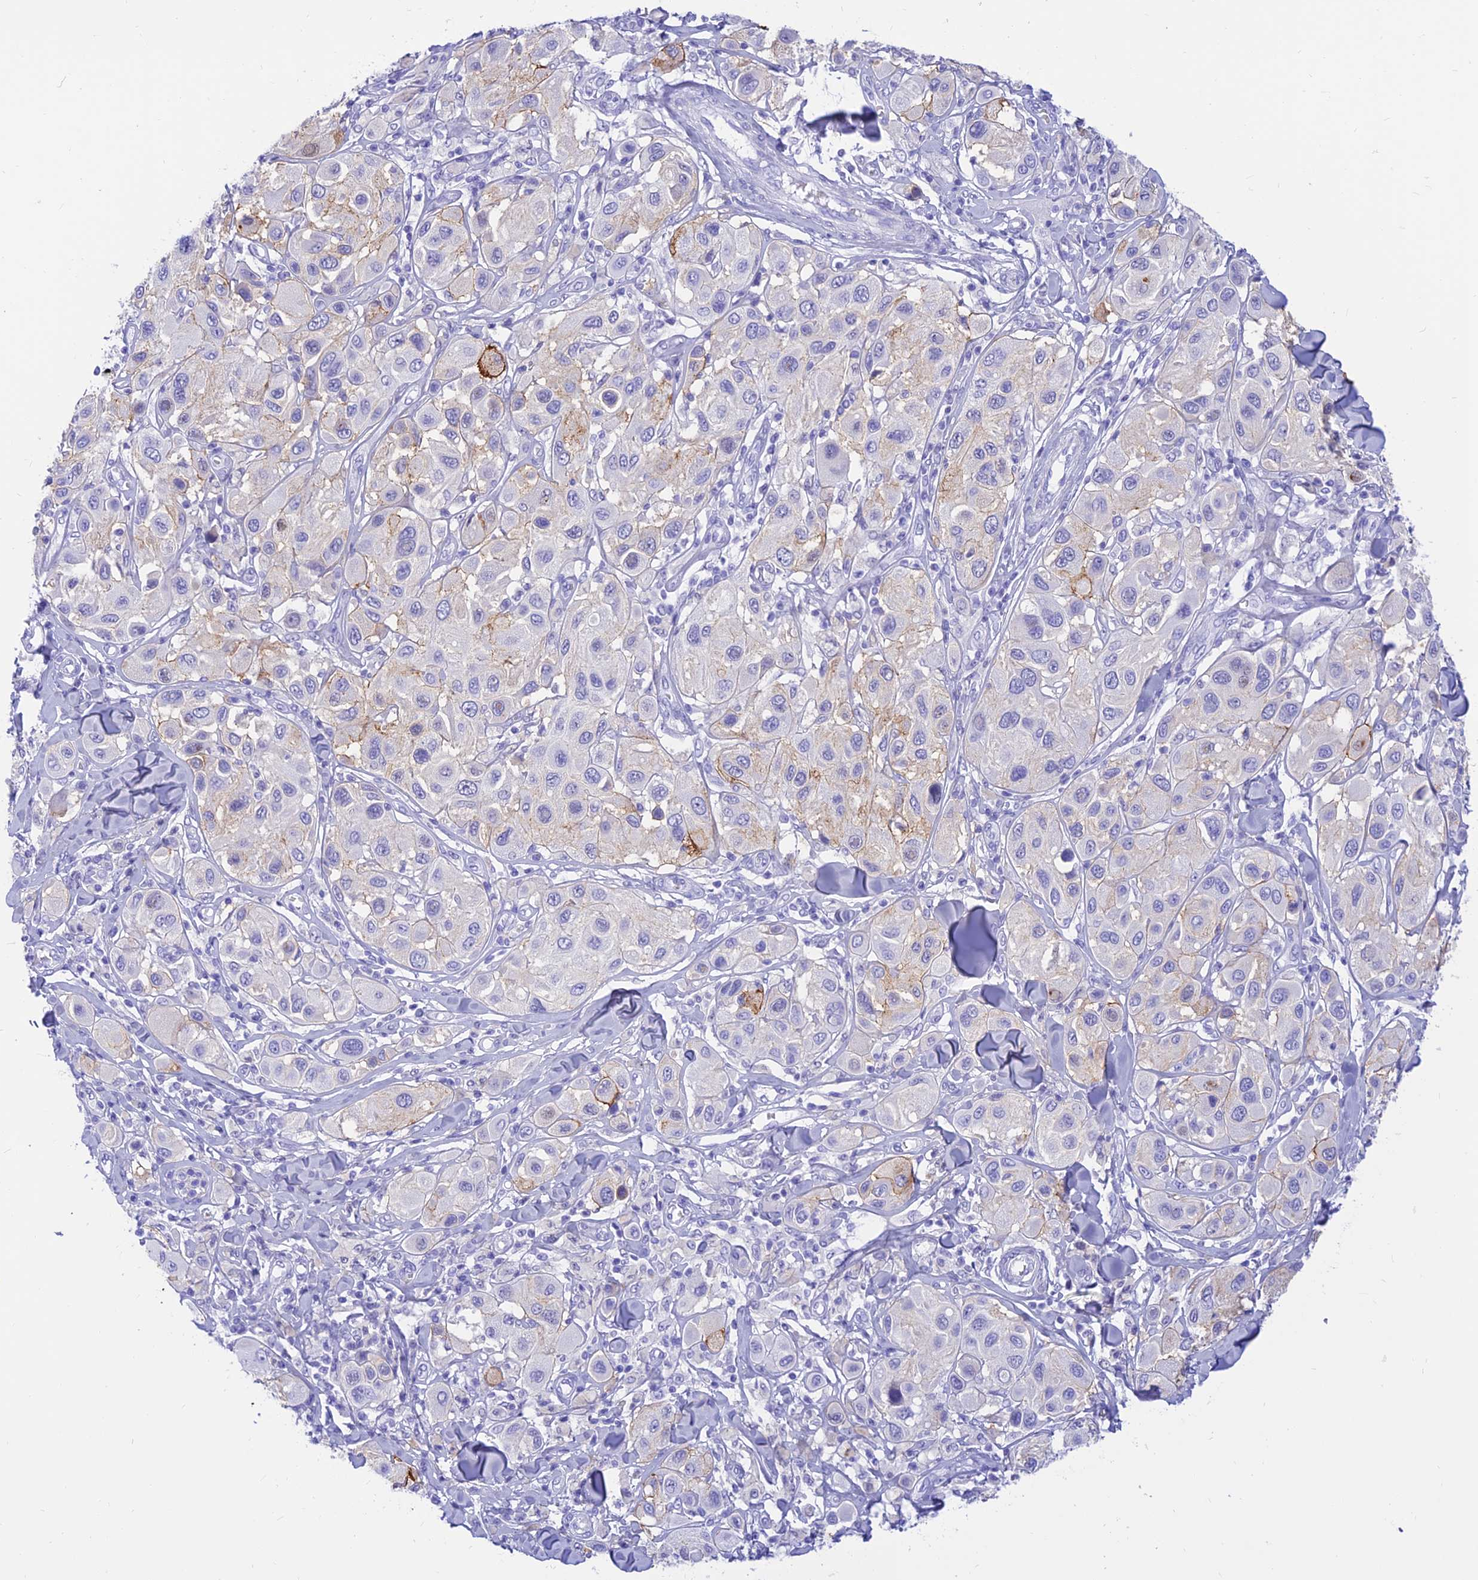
{"staining": {"intensity": "moderate", "quantity": "<25%", "location": "cytoplasmic/membranous"}, "tissue": "melanoma", "cell_type": "Tumor cells", "image_type": "cancer", "snomed": [{"axis": "morphology", "description": "Malignant melanoma, Metastatic site"}, {"axis": "topography", "description": "Skin"}], "caption": "High-power microscopy captured an immunohistochemistry (IHC) image of malignant melanoma (metastatic site), revealing moderate cytoplasmic/membranous expression in approximately <25% of tumor cells. The protein is stained brown, and the nuclei are stained in blue (DAB IHC with brightfield microscopy, high magnification).", "gene": "PRNP", "patient": {"sex": "male", "age": 41}}